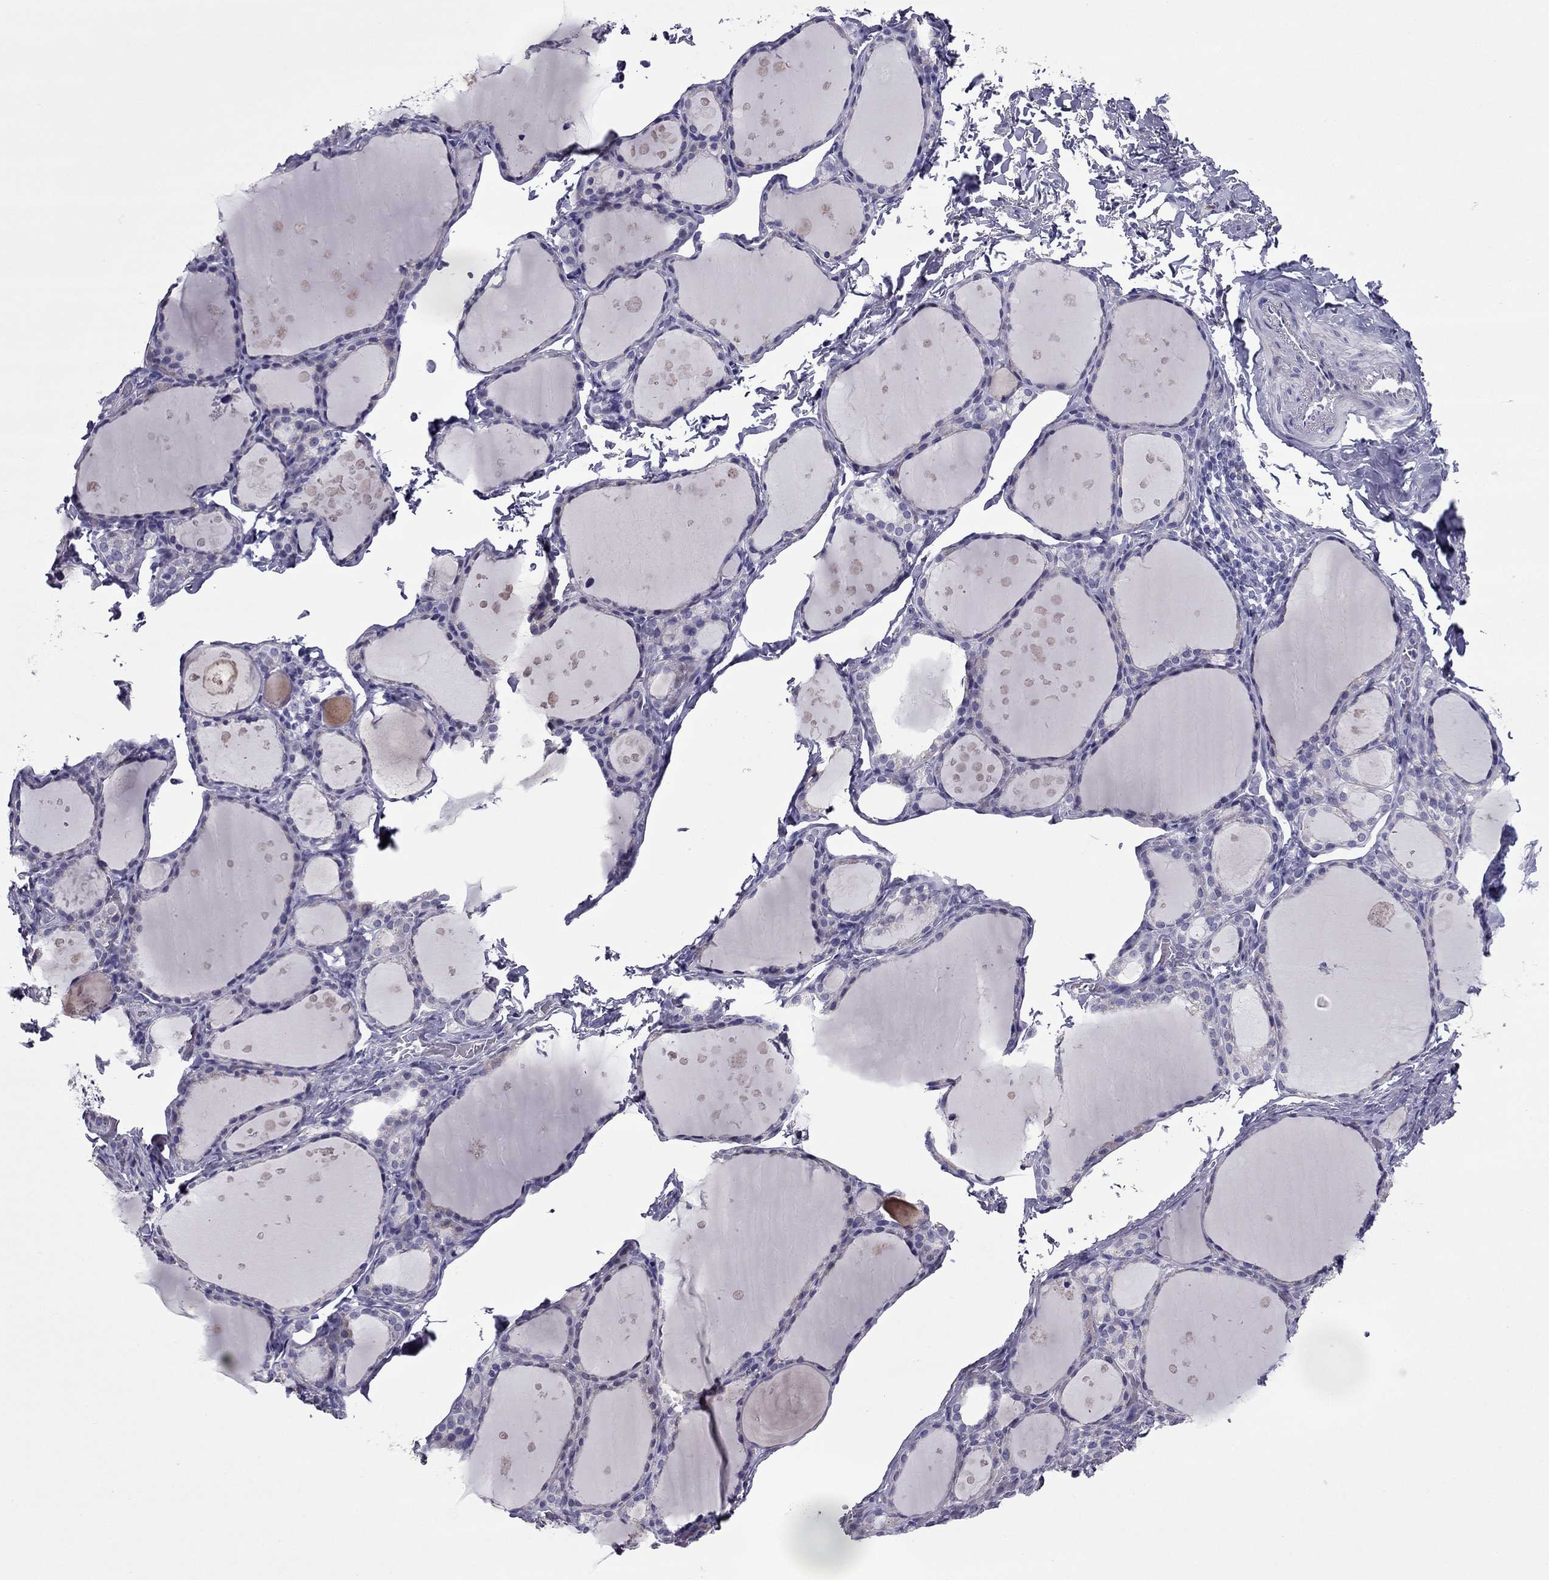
{"staining": {"intensity": "negative", "quantity": "none", "location": "none"}, "tissue": "thyroid gland", "cell_type": "Glandular cells", "image_type": "normal", "snomed": [{"axis": "morphology", "description": "Normal tissue, NOS"}, {"axis": "topography", "description": "Thyroid gland"}], "caption": "IHC histopathology image of benign thyroid gland stained for a protein (brown), which shows no positivity in glandular cells. (DAB (3,3'-diaminobenzidine) immunohistochemistry with hematoxylin counter stain).", "gene": "MYBPH", "patient": {"sex": "male", "age": 68}}